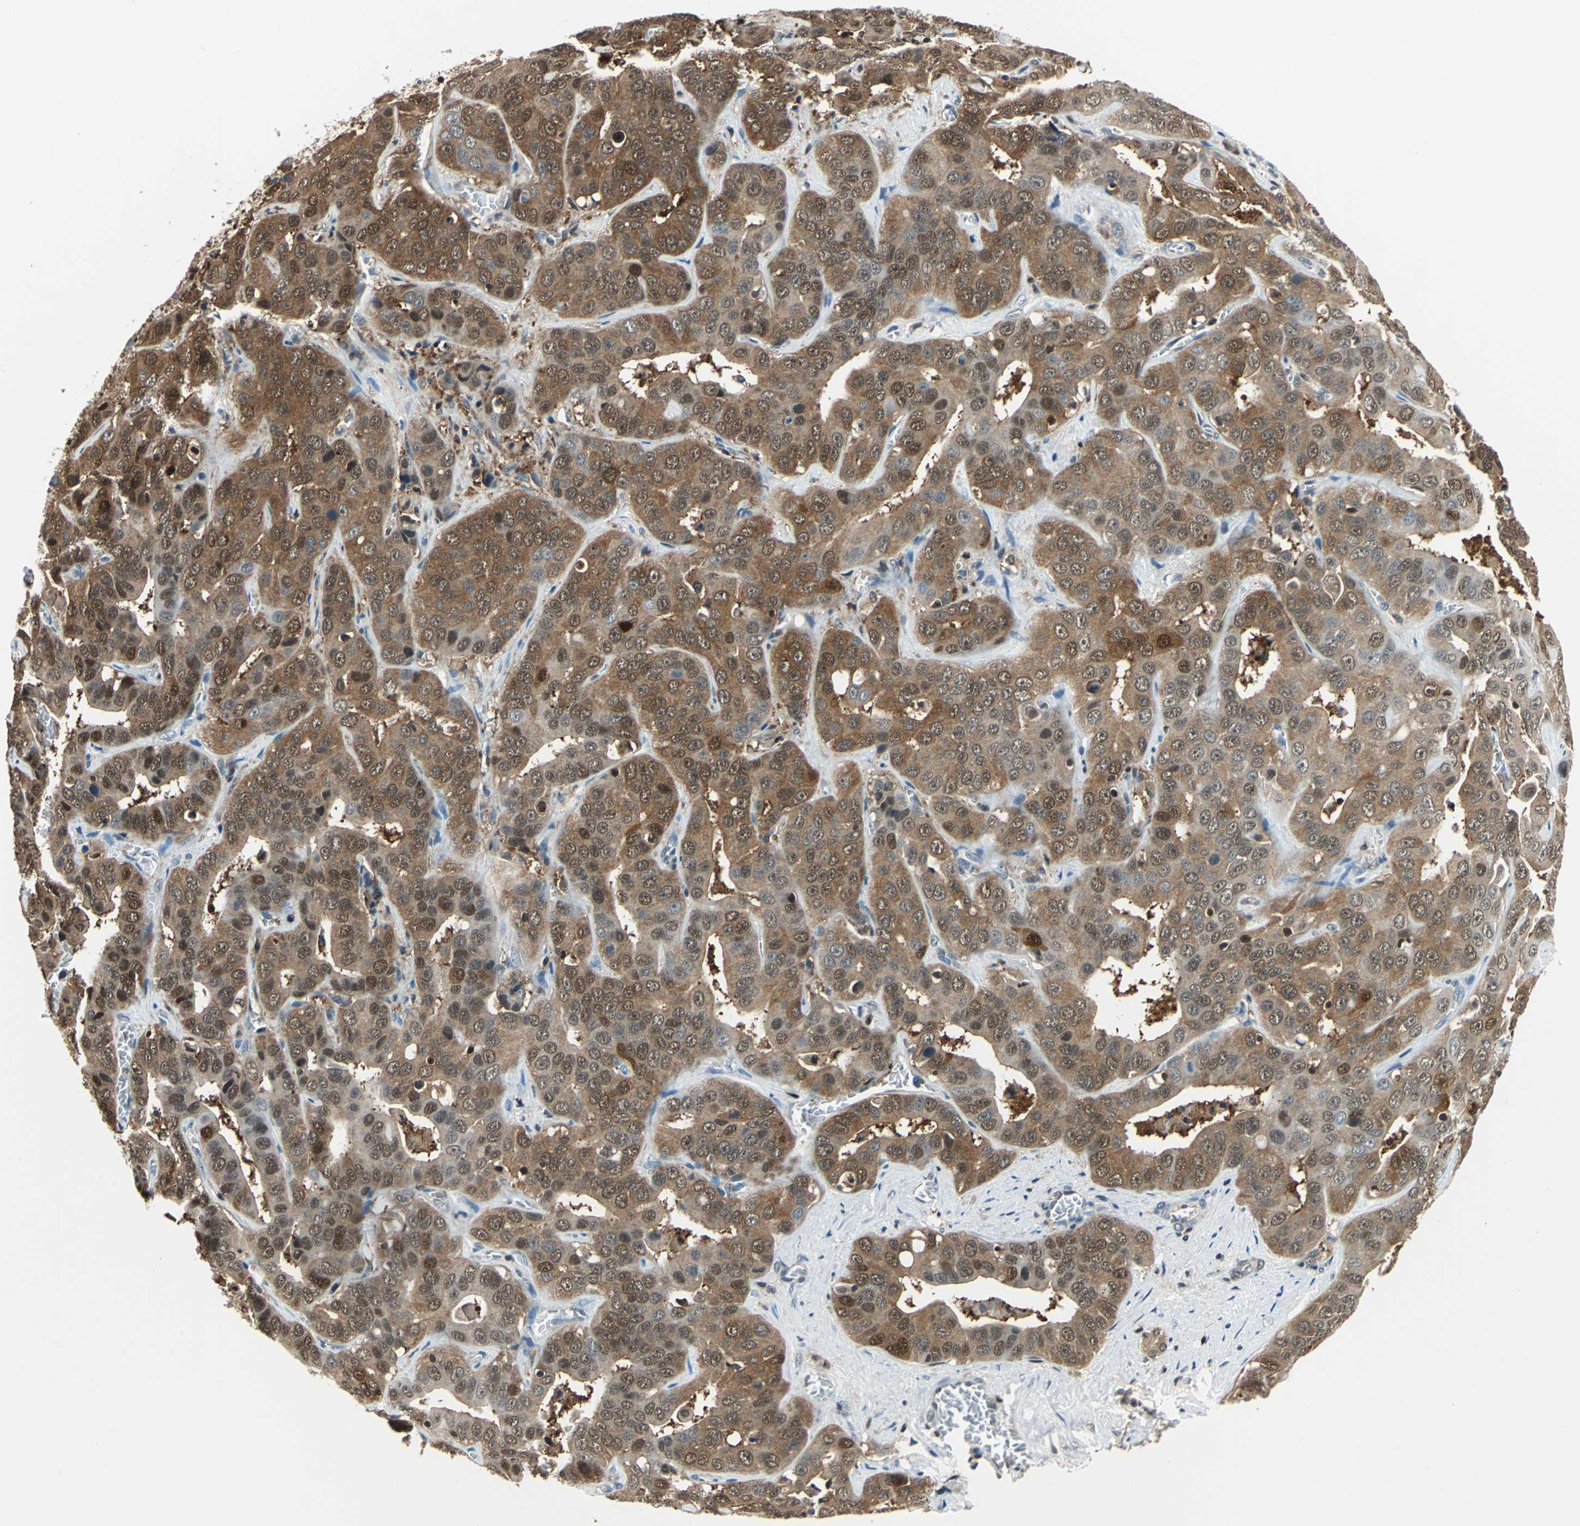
{"staining": {"intensity": "strong", "quantity": ">75%", "location": "cytoplasmic/membranous,nuclear"}, "tissue": "liver cancer", "cell_type": "Tumor cells", "image_type": "cancer", "snomed": [{"axis": "morphology", "description": "Cholangiocarcinoma"}, {"axis": "topography", "description": "Liver"}], "caption": "This image demonstrates immunohistochemistry (IHC) staining of human cholangiocarcinoma (liver), with high strong cytoplasmic/membranous and nuclear staining in about >75% of tumor cells.", "gene": "PSME1", "patient": {"sex": "female", "age": 52}}